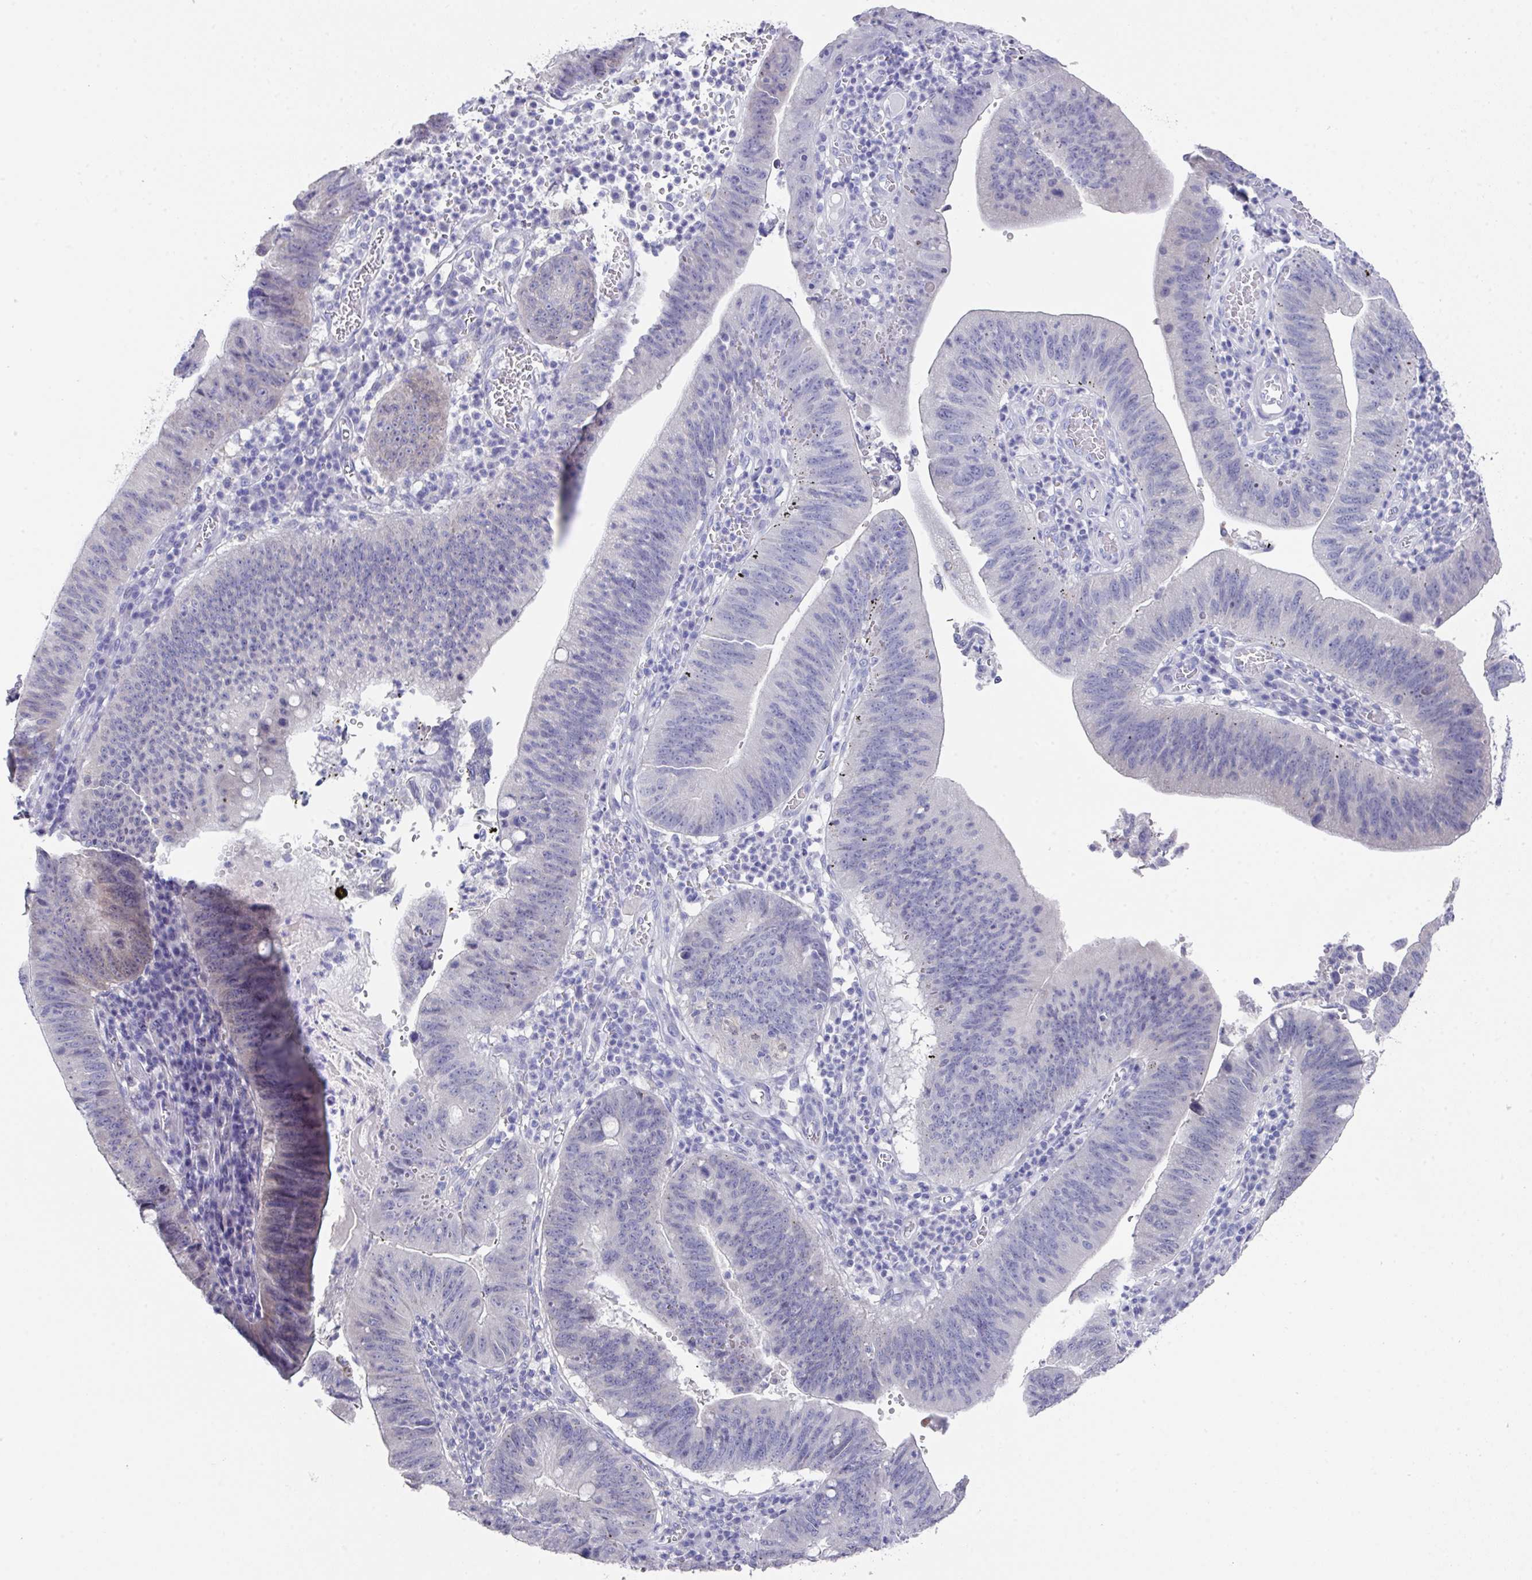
{"staining": {"intensity": "negative", "quantity": "none", "location": "none"}, "tissue": "stomach cancer", "cell_type": "Tumor cells", "image_type": "cancer", "snomed": [{"axis": "morphology", "description": "Adenocarcinoma, NOS"}, {"axis": "topography", "description": "Stomach"}], "caption": "A high-resolution image shows immunohistochemistry staining of adenocarcinoma (stomach), which reveals no significant expression in tumor cells.", "gene": "DAZL", "patient": {"sex": "male", "age": 59}}